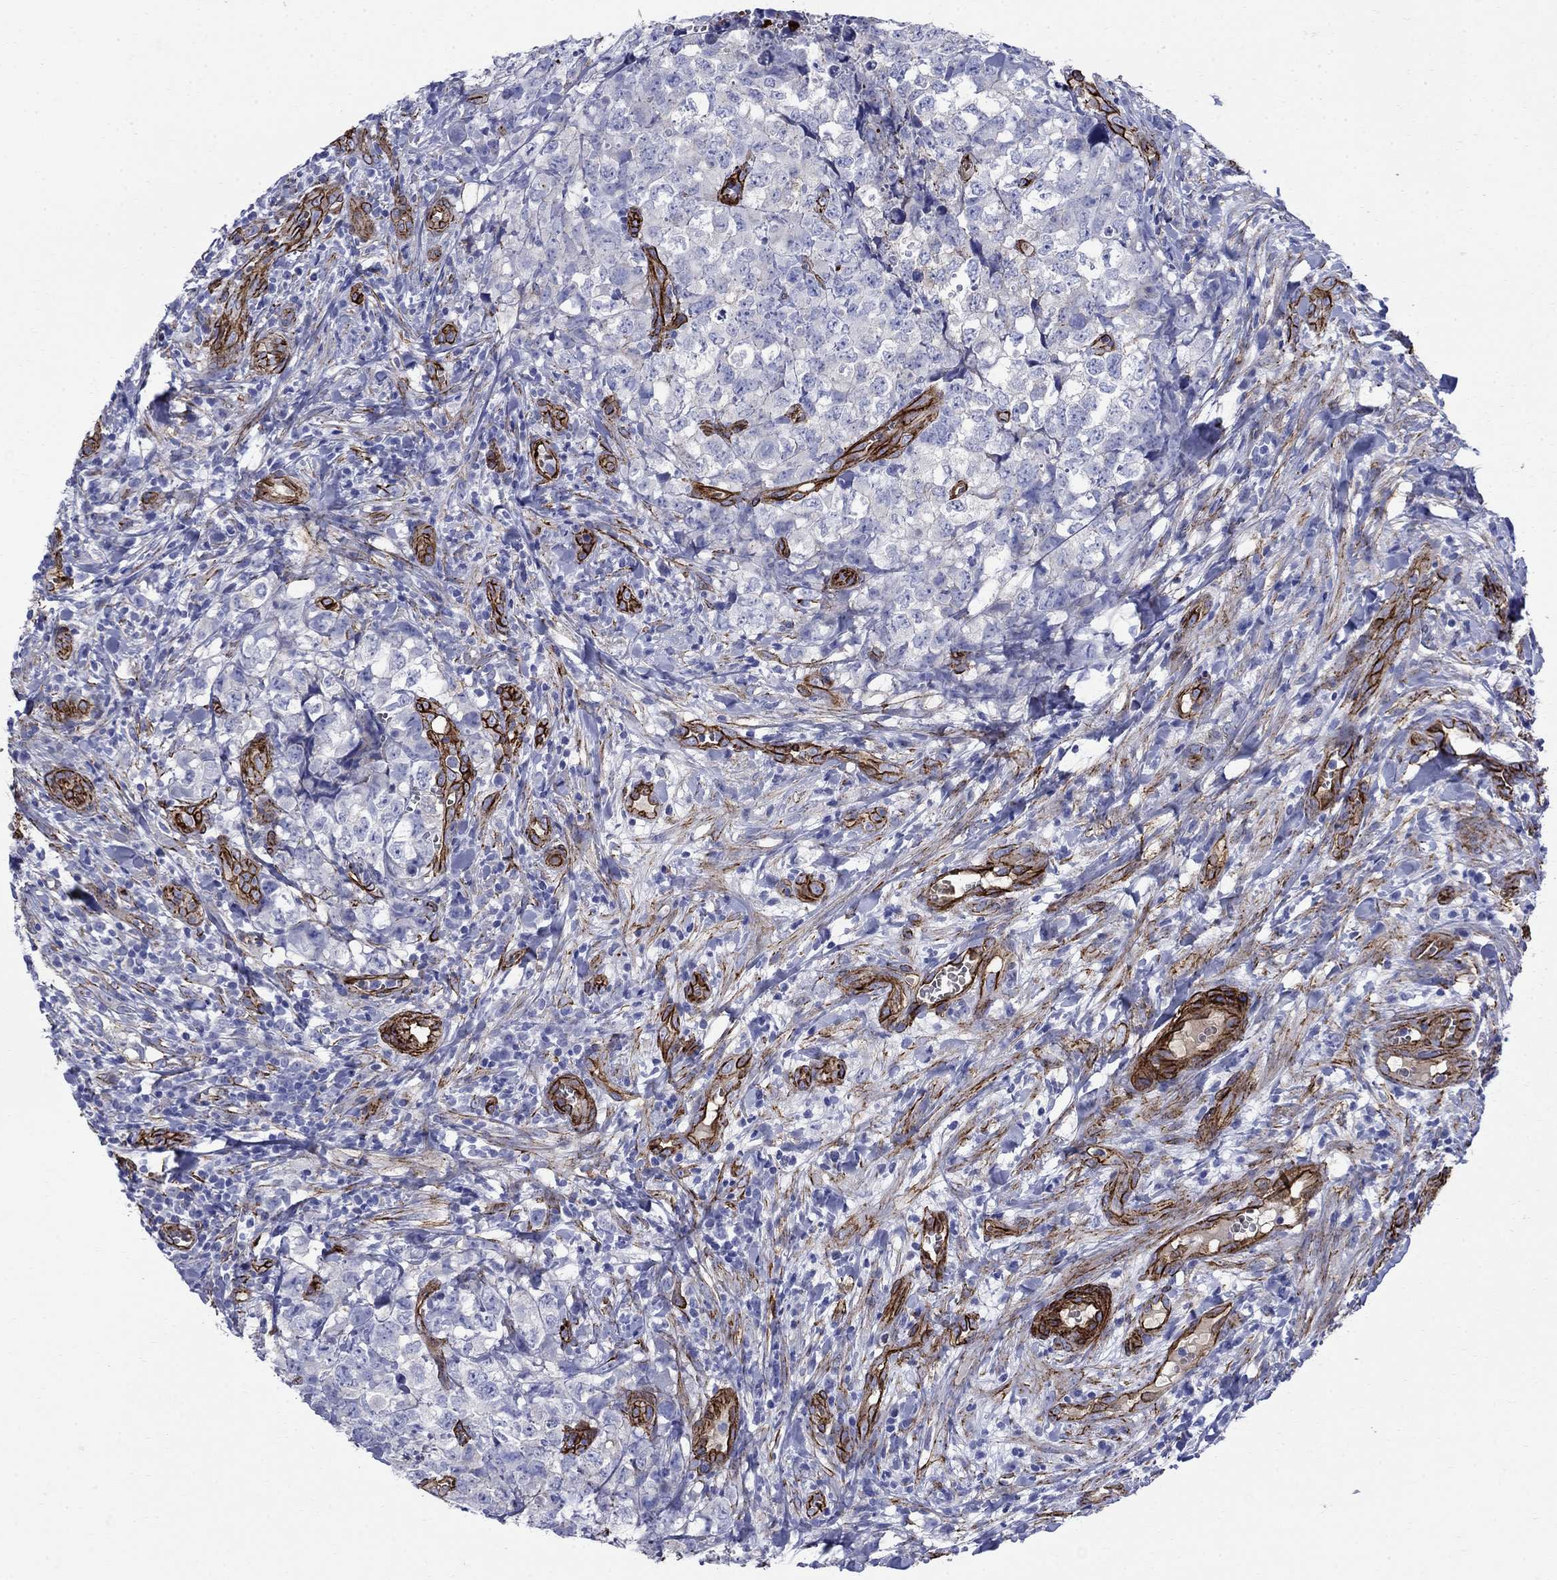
{"staining": {"intensity": "negative", "quantity": "none", "location": "none"}, "tissue": "testis cancer", "cell_type": "Tumor cells", "image_type": "cancer", "snomed": [{"axis": "morphology", "description": "Carcinoma, Embryonal, NOS"}, {"axis": "topography", "description": "Testis"}], "caption": "Embryonal carcinoma (testis) was stained to show a protein in brown. There is no significant expression in tumor cells.", "gene": "VTN", "patient": {"sex": "male", "age": 23}}